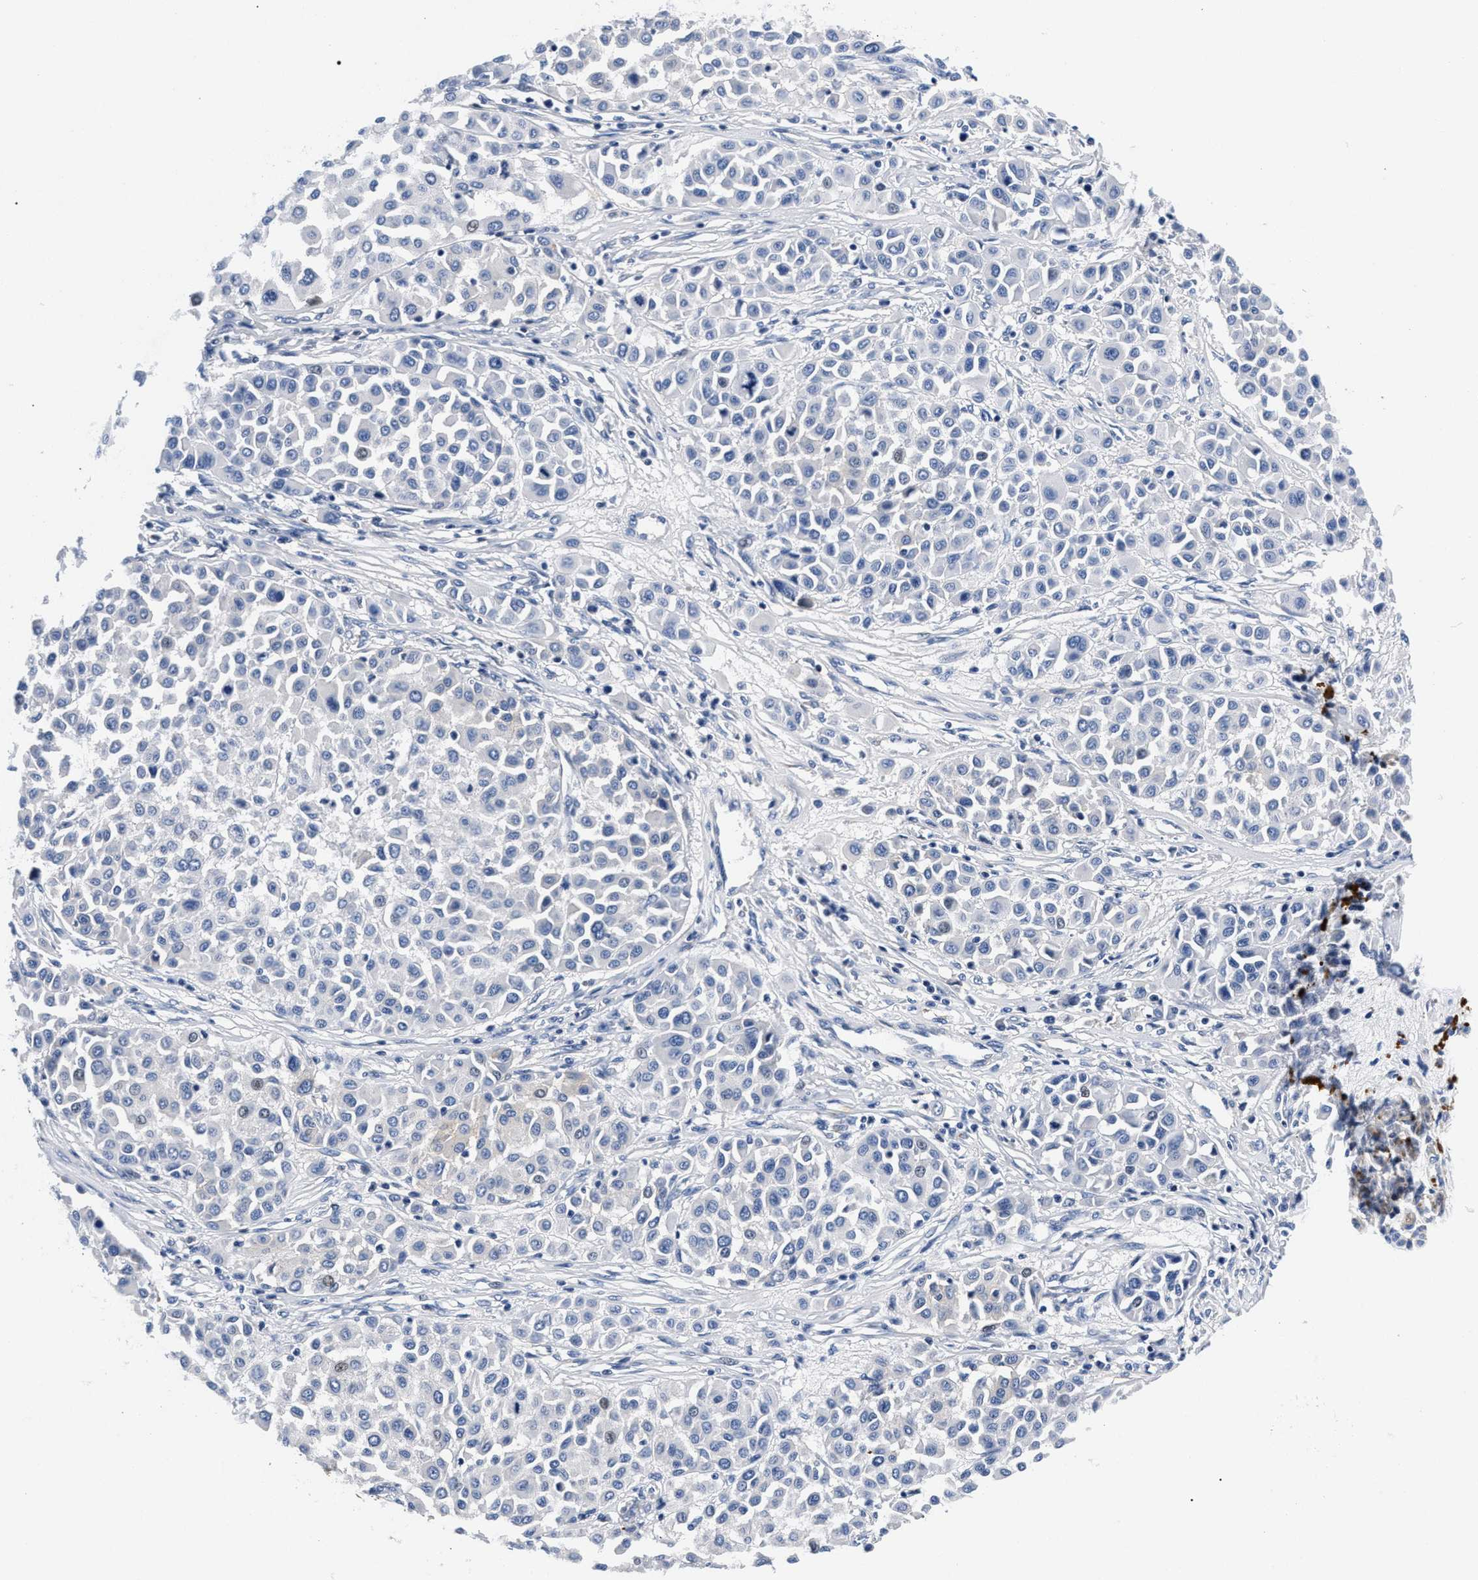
{"staining": {"intensity": "negative", "quantity": "none", "location": "none"}, "tissue": "melanoma", "cell_type": "Tumor cells", "image_type": "cancer", "snomed": [{"axis": "morphology", "description": "Malignant melanoma, Metastatic site"}, {"axis": "topography", "description": "Soft tissue"}], "caption": "Tumor cells are negative for brown protein staining in melanoma.", "gene": "P2RY4", "patient": {"sex": "male", "age": 41}}